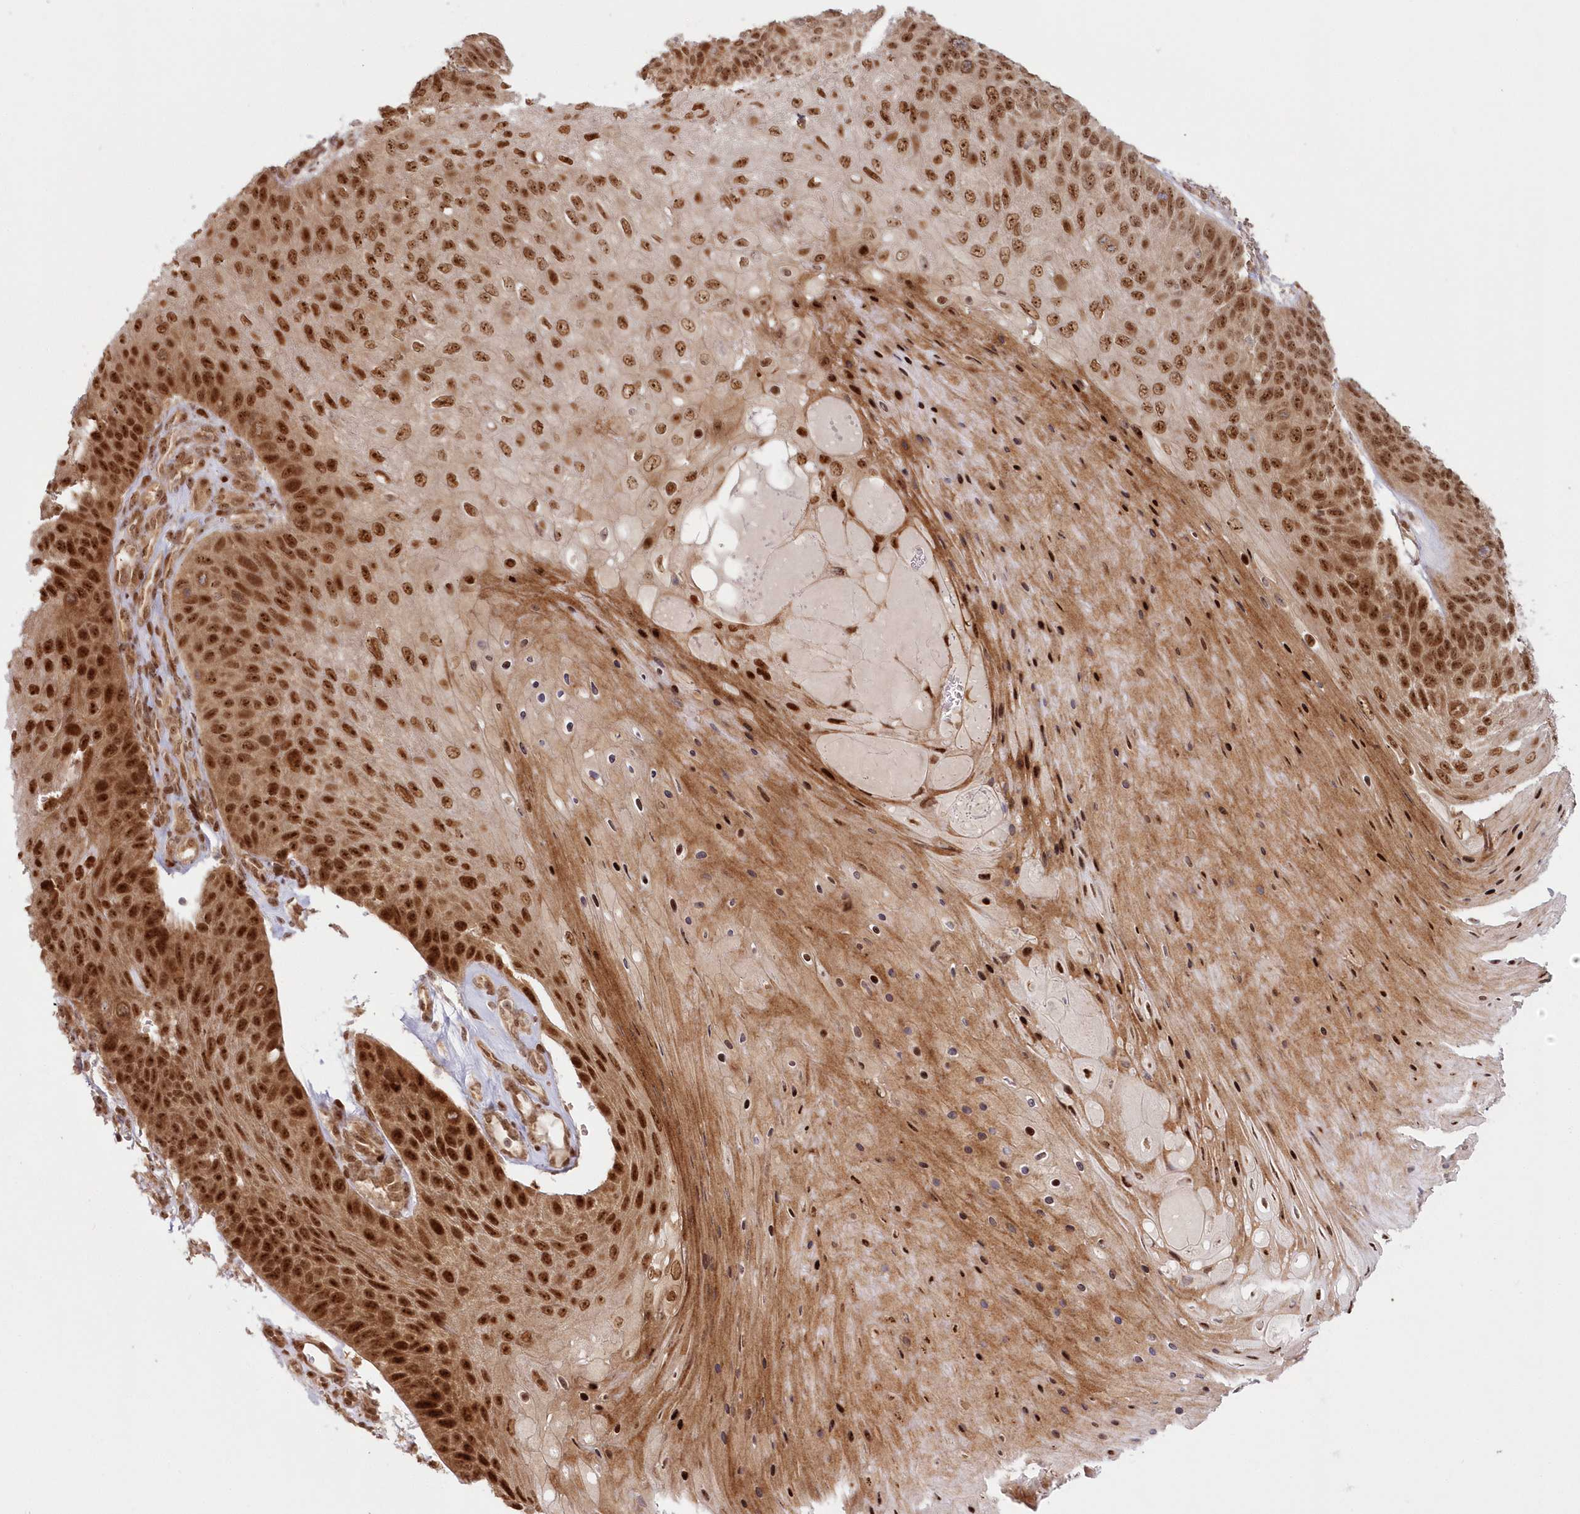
{"staining": {"intensity": "strong", "quantity": ">75%", "location": "cytoplasmic/membranous,nuclear"}, "tissue": "skin cancer", "cell_type": "Tumor cells", "image_type": "cancer", "snomed": [{"axis": "morphology", "description": "Squamous cell carcinoma, NOS"}, {"axis": "topography", "description": "Skin"}], "caption": "This histopathology image exhibits immunohistochemistry (IHC) staining of skin cancer, with high strong cytoplasmic/membranous and nuclear staining in about >75% of tumor cells.", "gene": "TOGARAM2", "patient": {"sex": "female", "age": 88}}